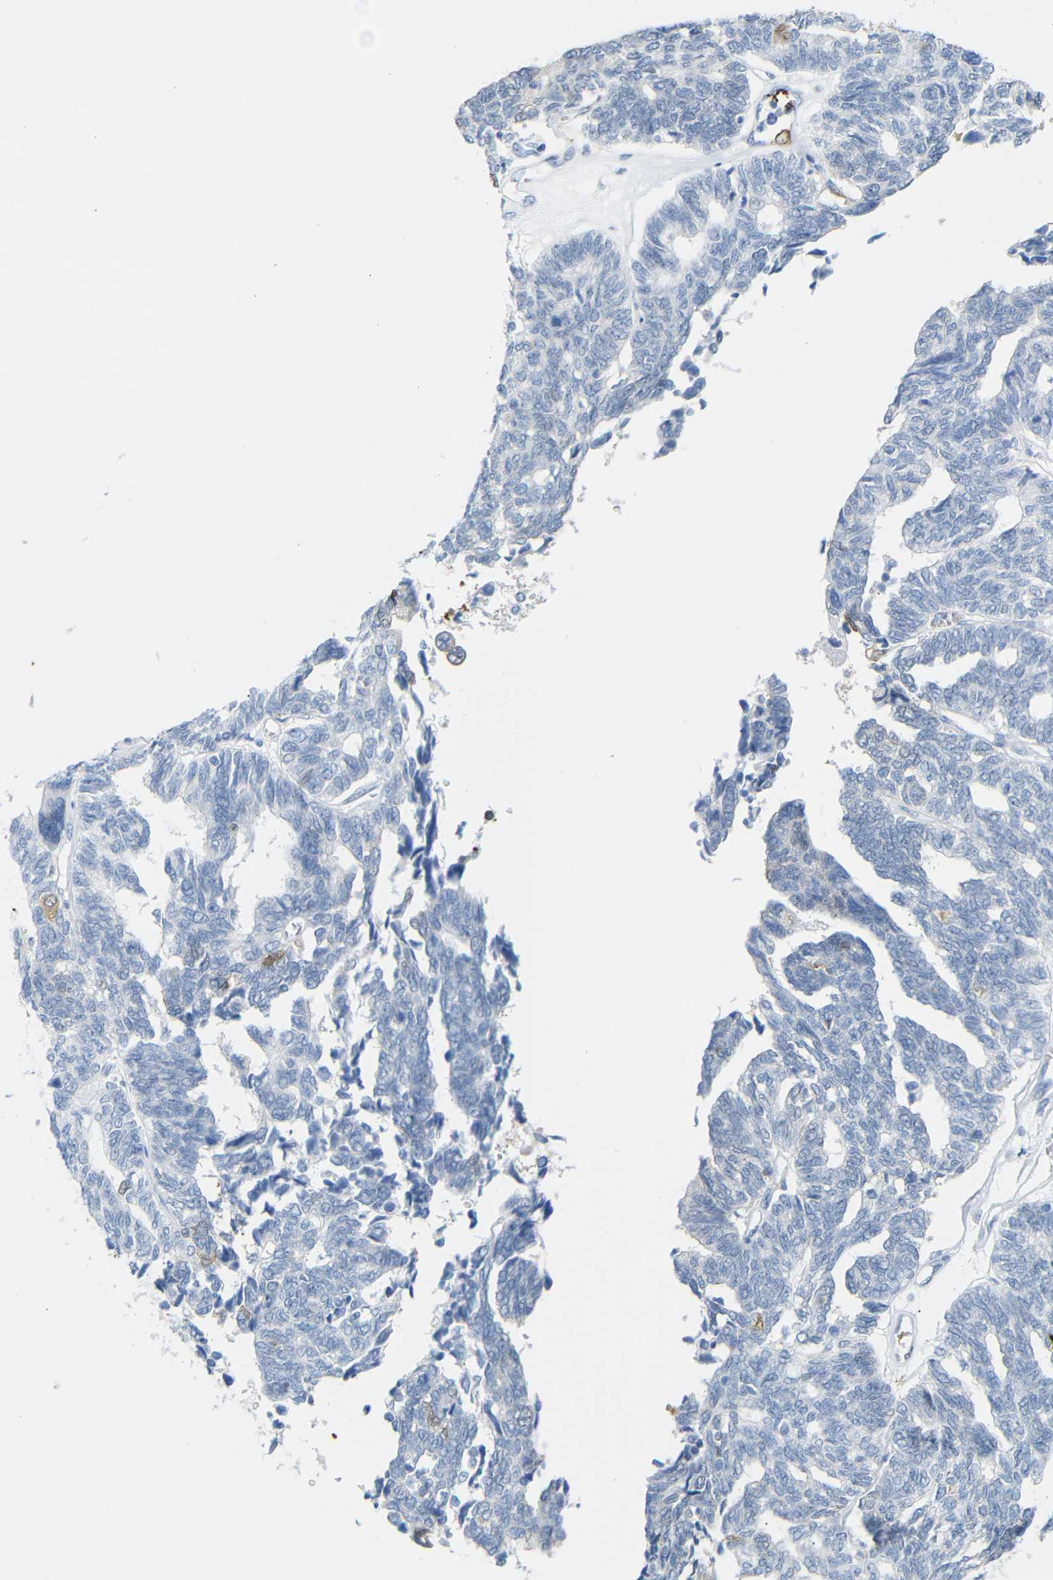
{"staining": {"intensity": "moderate", "quantity": "<25%", "location": "cytoplasmic/membranous"}, "tissue": "ovarian cancer", "cell_type": "Tumor cells", "image_type": "cancer", "snomed": [{"axis": "morphology", "description": "Cystadenocarcinoma, serous, NOS"}, {"axis": "topography", "description": "Ovary"}], "caption": "Immunohistochemistry staining of ovarian cancer (serous cystadenocarcinoma), which shows low levels of moderate cytoplasmic/membranous positivity in about <25% of tumor cells indicating moderate cytoplasmic/membranous protein staining. The staining was performed using DAB (3,3'-diaminobenzidine) (brown) for protein detection and nuclei were counterstained in hematoxylin (blue).", "gene": "MT1A", "patient": {"sex": "female", "age": 79}}